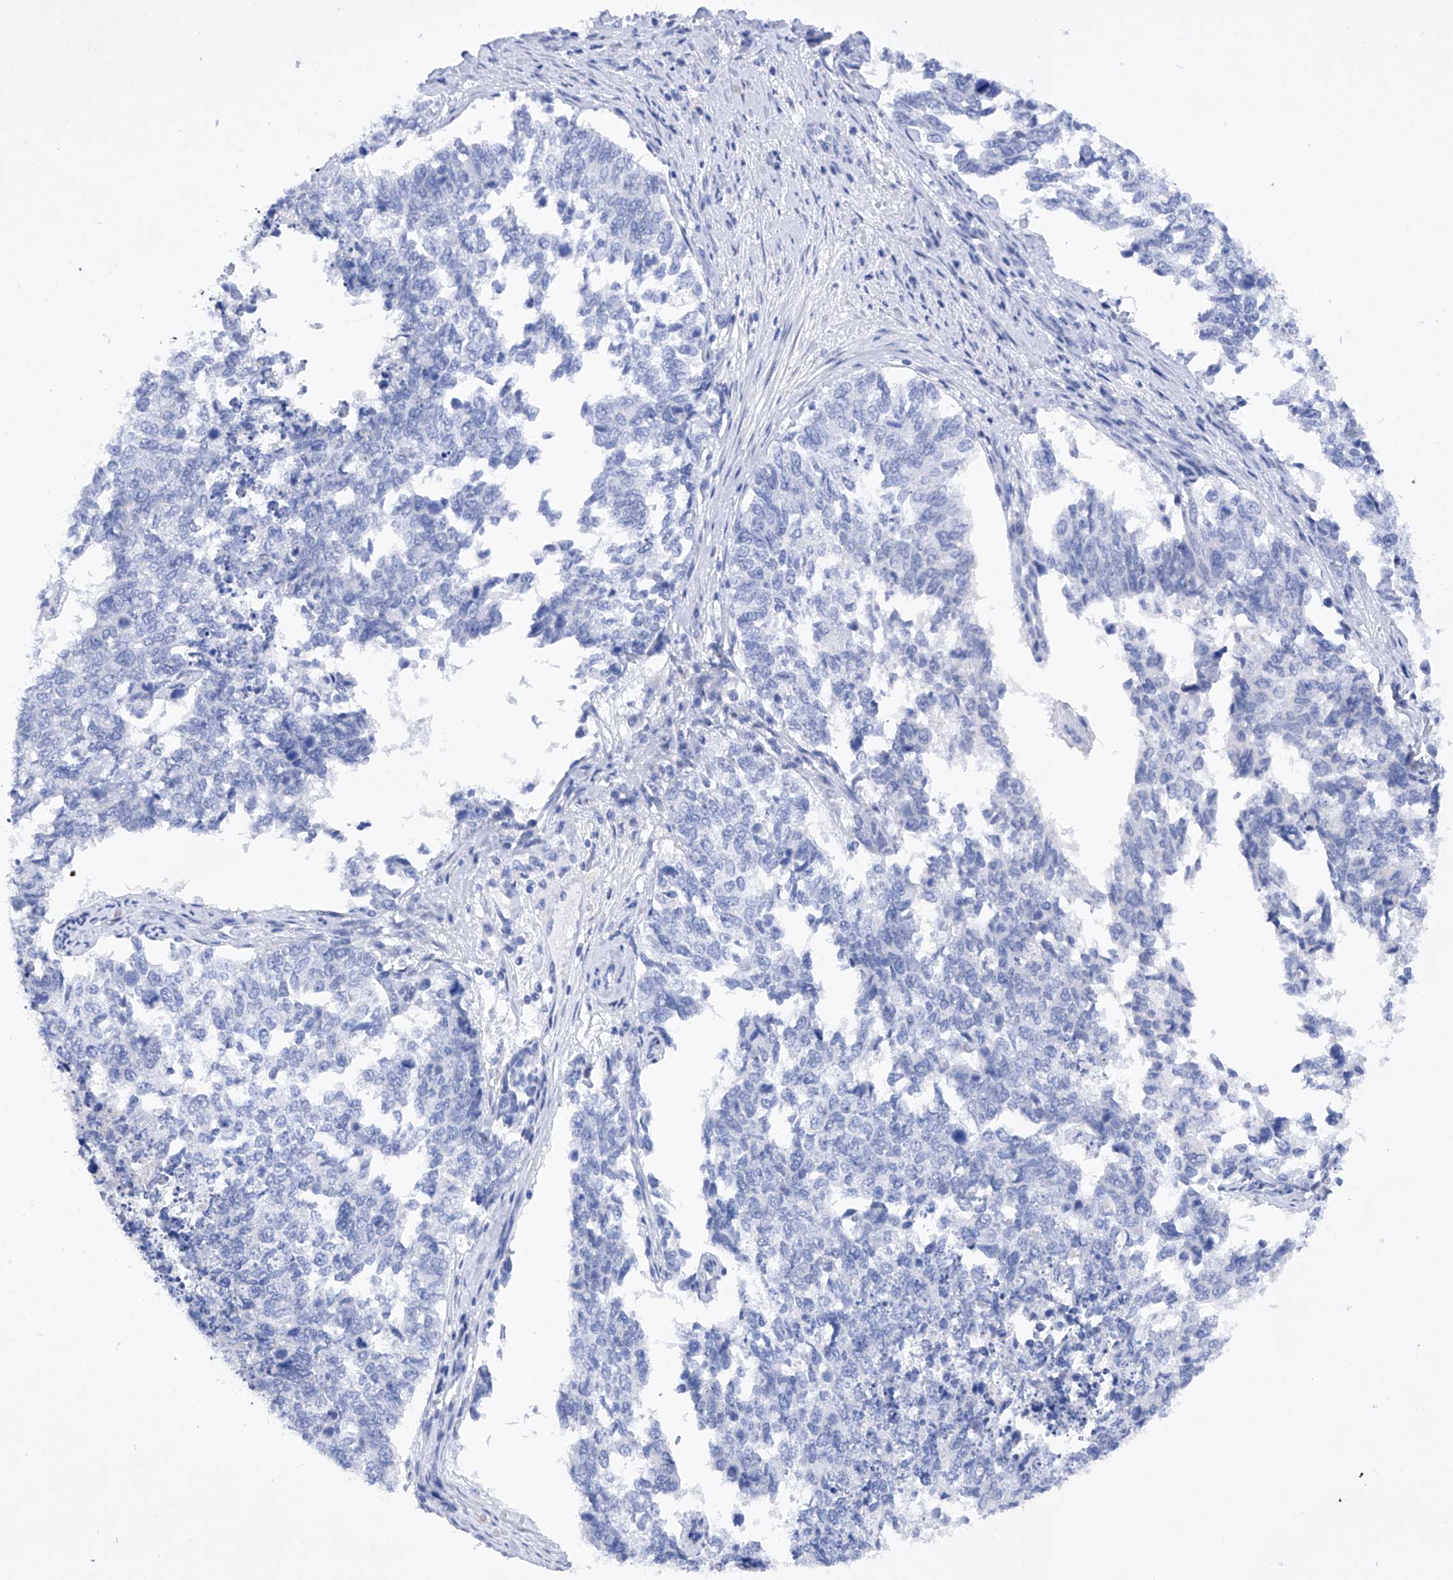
{"staining": {"intensity": "negative", "quantity": "none", "location": "none"}, "tissue": "cervical cancer", "cell_type": "Tumor cells", "image_type": "cancer", "snomed": [{"axis": "morphology", "description": "Squamous cell carcinoma, NOS"}, {"axis": "topography", "description": "Cervix"}], "caption": "Tumor cells are negative for protein expression in human cervical cancer (squamous cell carcinoma).", "gene": "BARX2", "patient": {"sex": "female", "age": 63}}